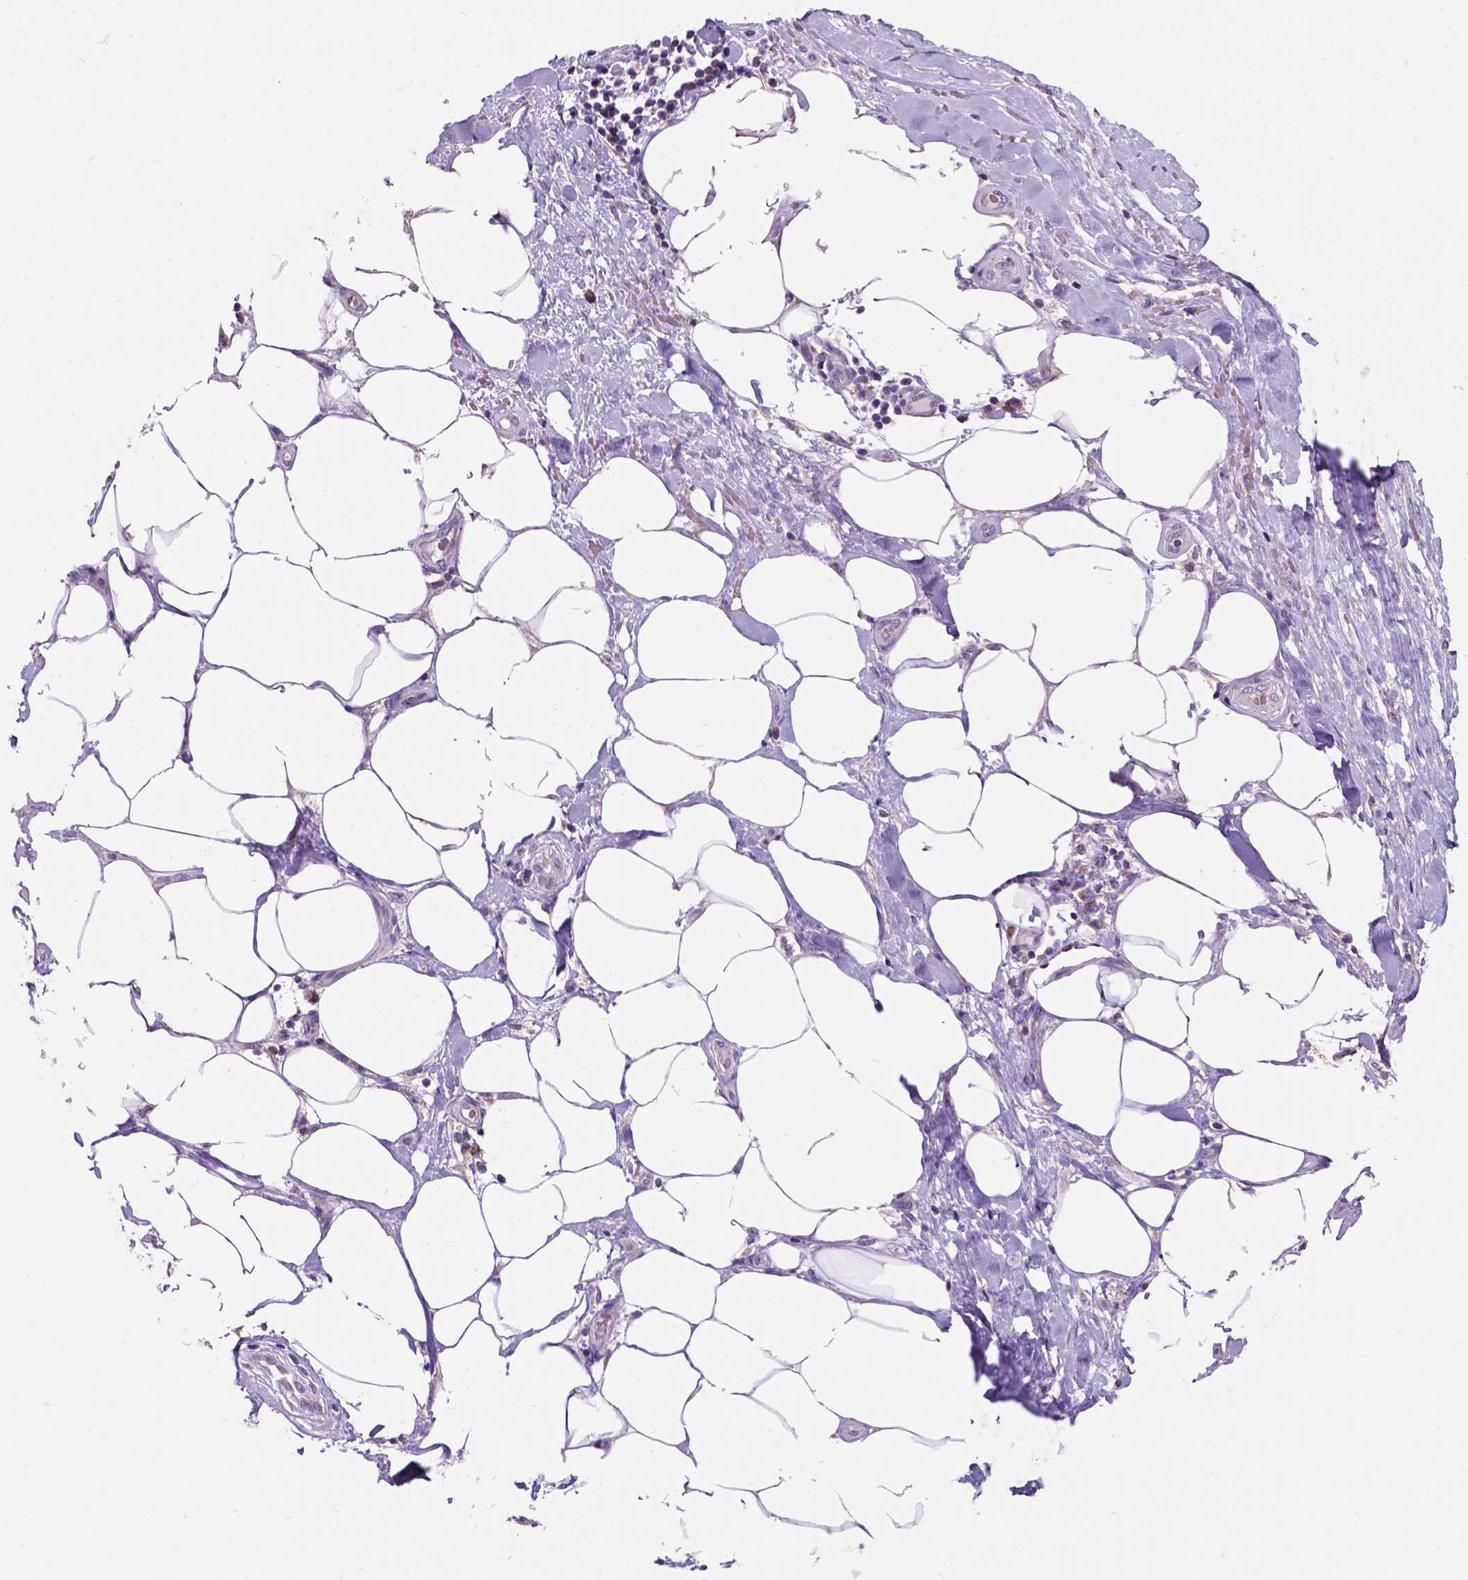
{"staining": {"intensity": "moderate", "quantity": ">75%", "location": "cytoplasmic/membranous"}, "tissue": "melanoma", "cell_type": "Tumor cells", "image_type": "cancer", "snomed": [{"axis": "morphology", "description": "Malignant melanoma, Metastatic site"}, {"axis": "topography", "description": "Smooth muscle"}], "caption": "This histopathology image demonstrates immunohistochemistry staining of melanoma, with medium moderate cytoplasmic/membranous staining in about >75% of tumor cells.", "gene": "L2HGDH", "patient": {"sex": "male", "age": 41}}